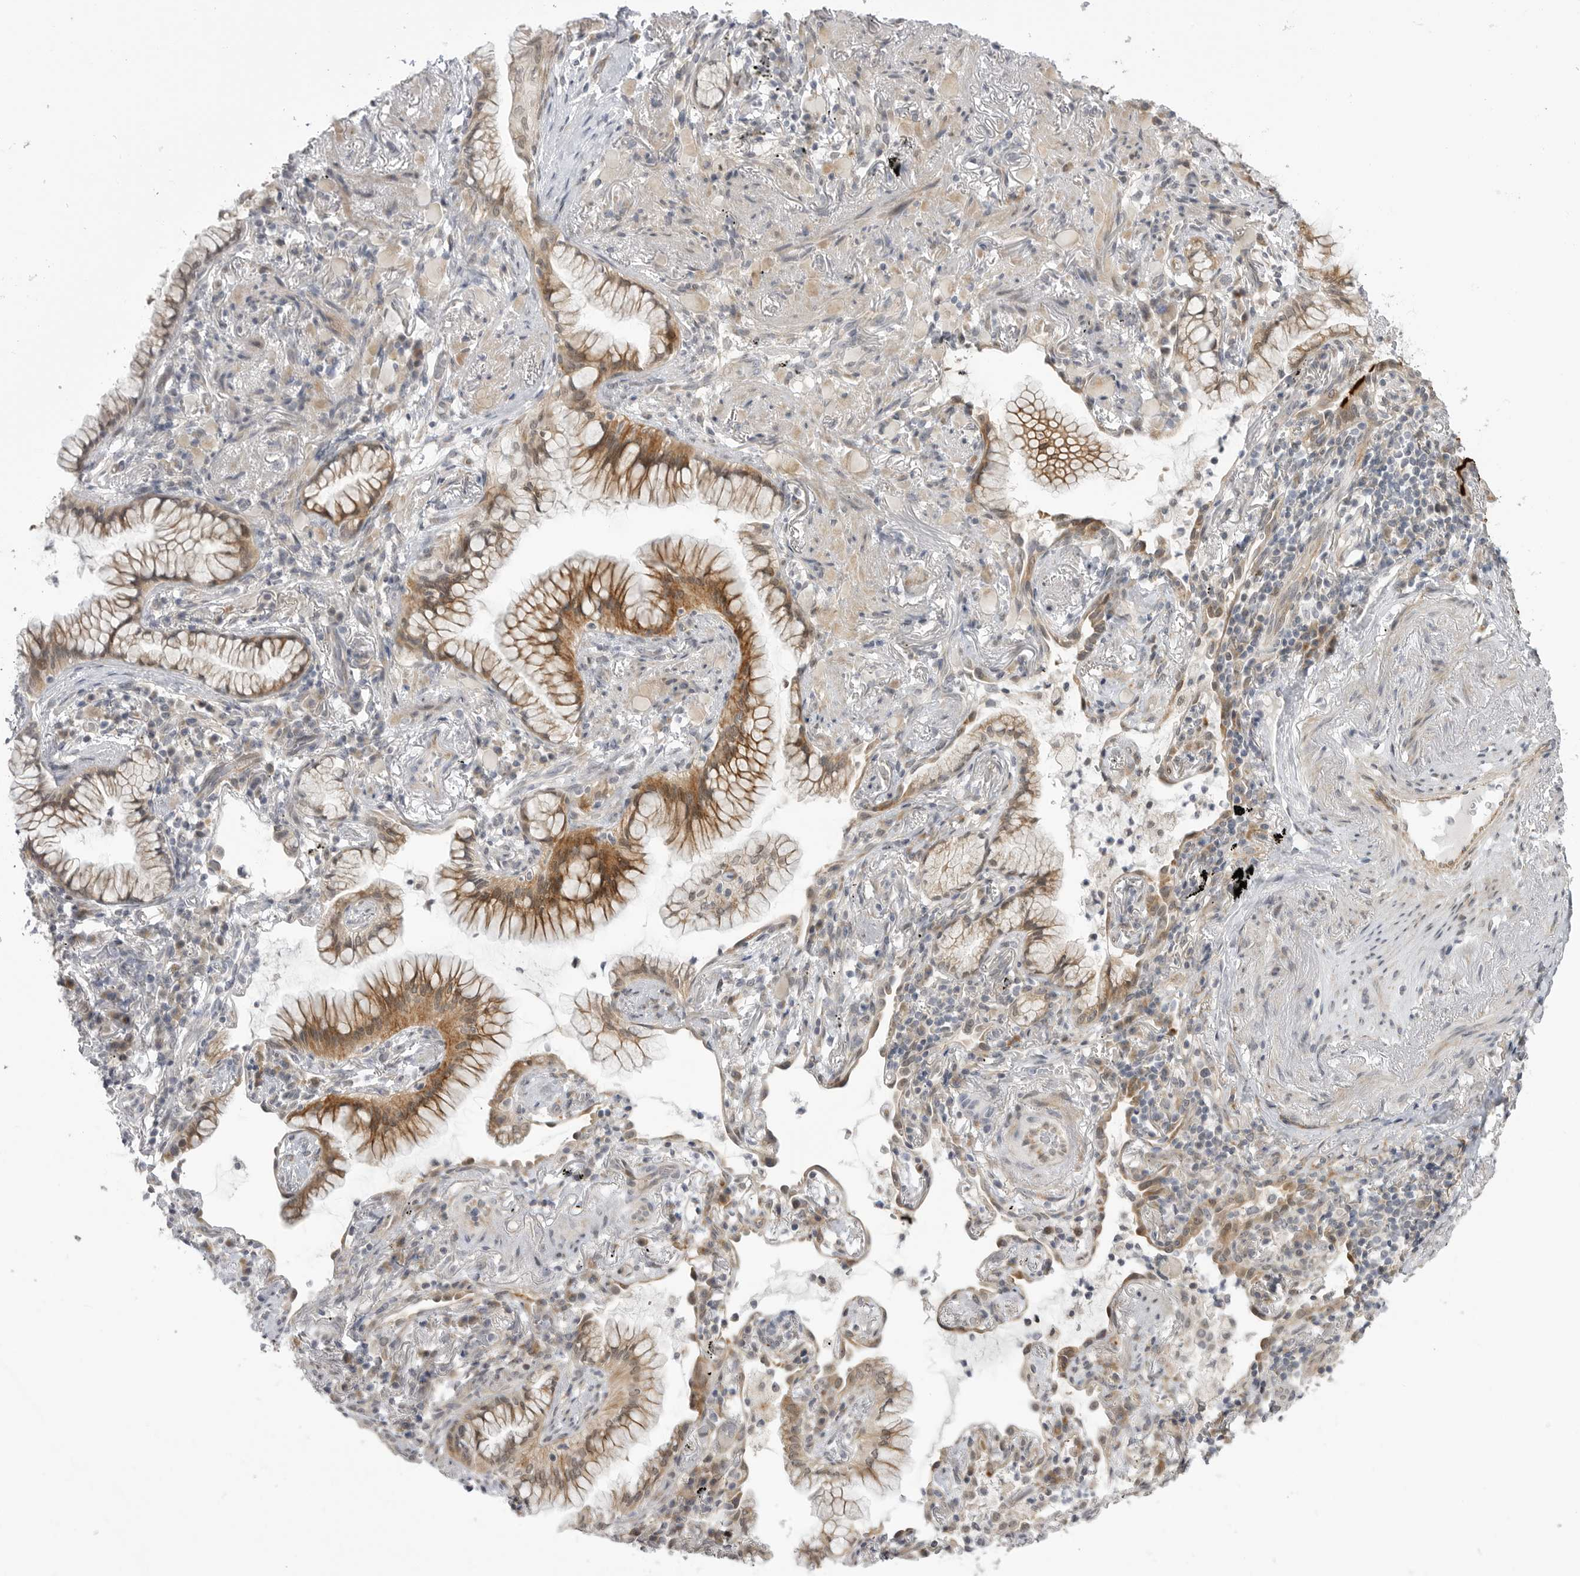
{"staining": {"intensity": "moderate", "quantity": ">75%", "location": "cytoplasmic/membranous"}, "tissue": "lung cancer", "cell_type": "Tumor cells", "image_type": "cancer", "snomed": [{"axis": "morphology", "description": "Adenocarcinoma, NOS"}, {"axis": "topography", "description": "Lung"}], "caption": "Protein staining of lung cancer (adenocarcinoma) tissue displays moderate cytoplasmic/membranous expression in about >75% of tumor cells.", "gene": "GGT6", "patient": {"sex": "female", "age": 70}}